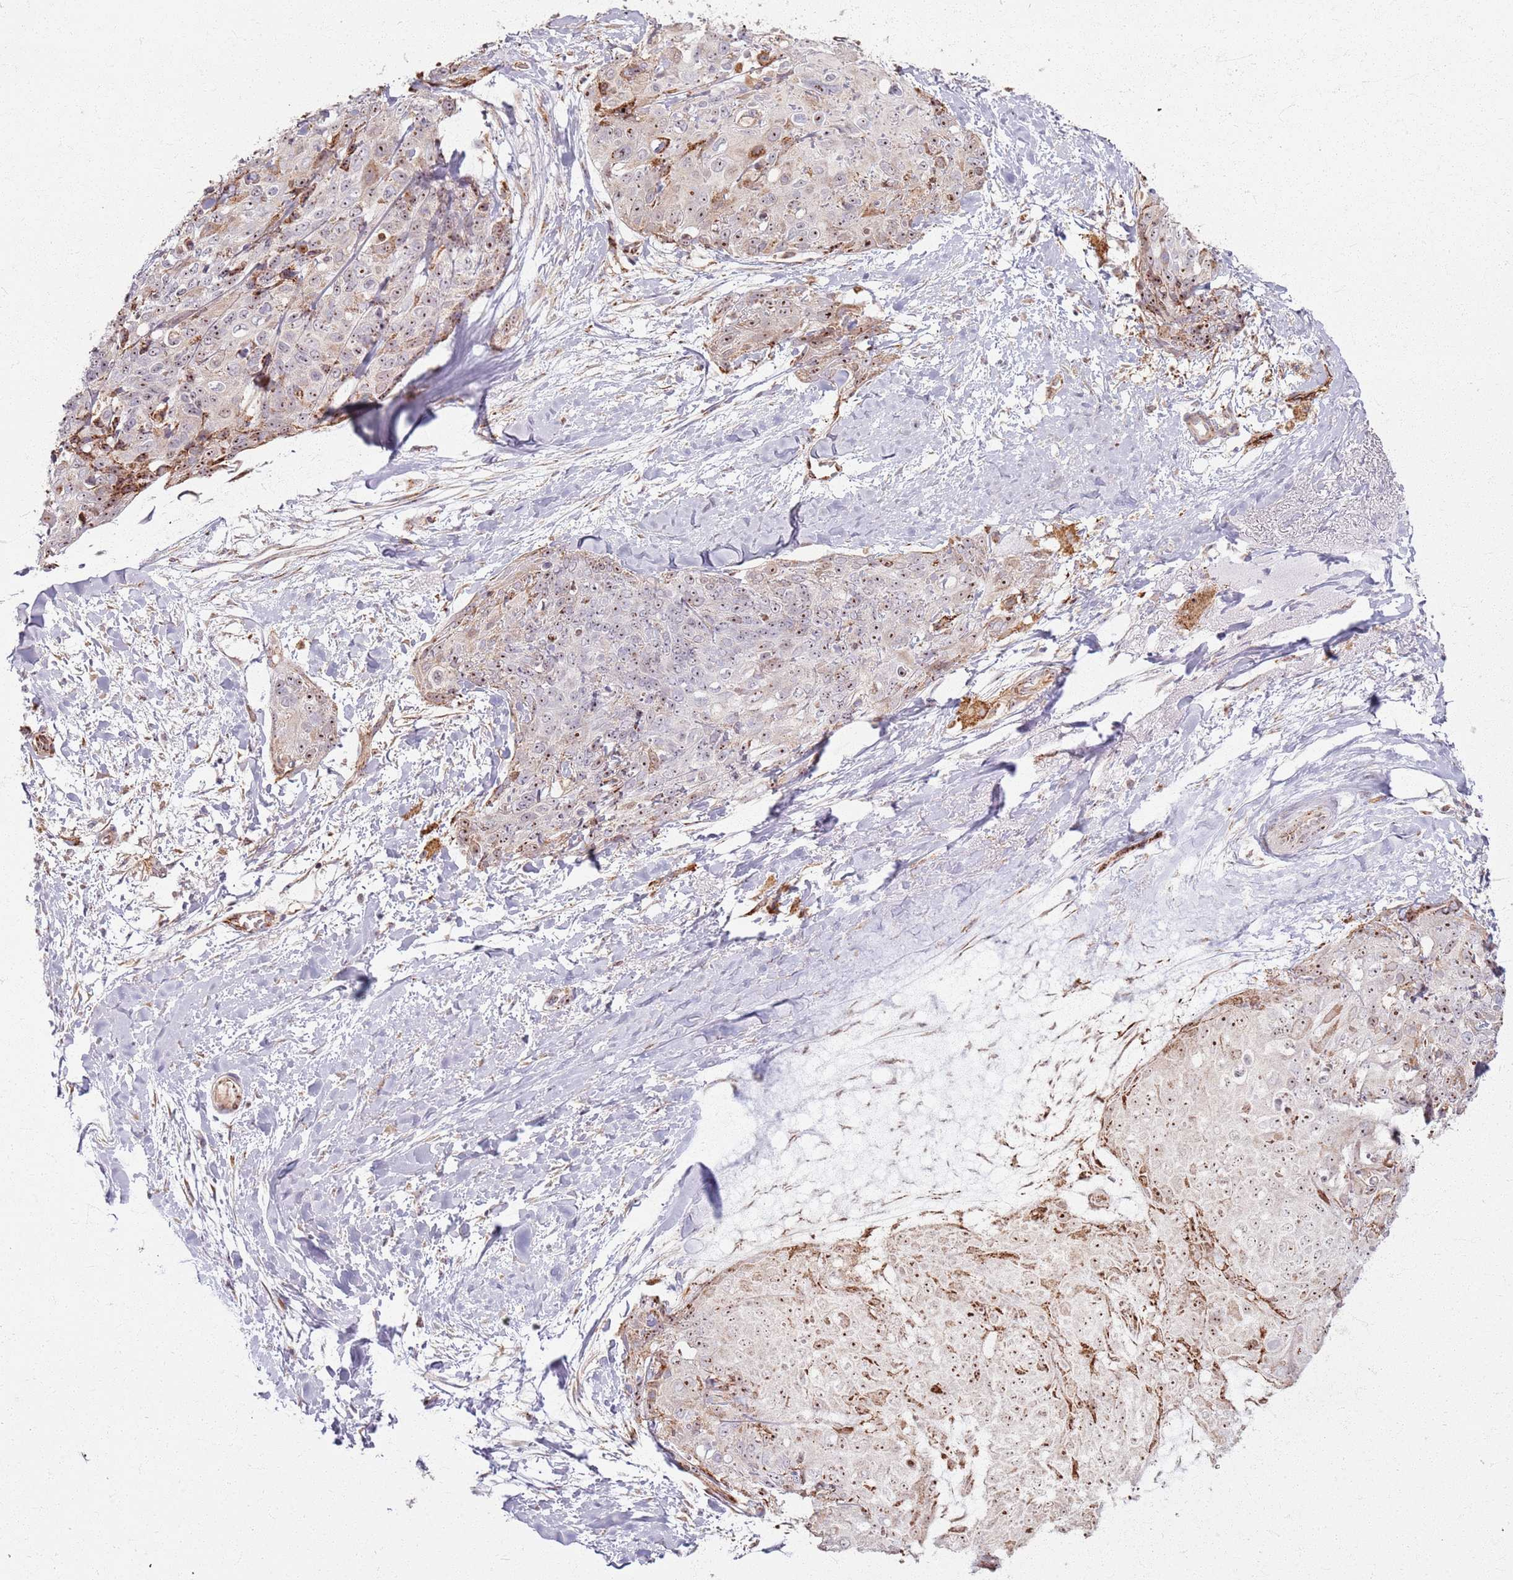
{"staining": {"intensity": "moderate", "quantity": "25%-75%", "location": "cytoplasmic/membranous,nuclear"}, "tissue": "skin cancer", "cell_type": "Tumor cells", "image_type": "cancer", "snomed": [{"axis": "morphology", "description": "Squamous cell carcinoma, NOS"}, {"axis": "topography", "description": "Skin"}, {"axis": "topography", "description": "Vulva"}], "caption": "Human skin cancer (squamous cell carcinoma) stained with a protein marker shows moderate staining in tumor cells.", "gene": "KRI1", "patient": {"sex": "female", "age": 85}}